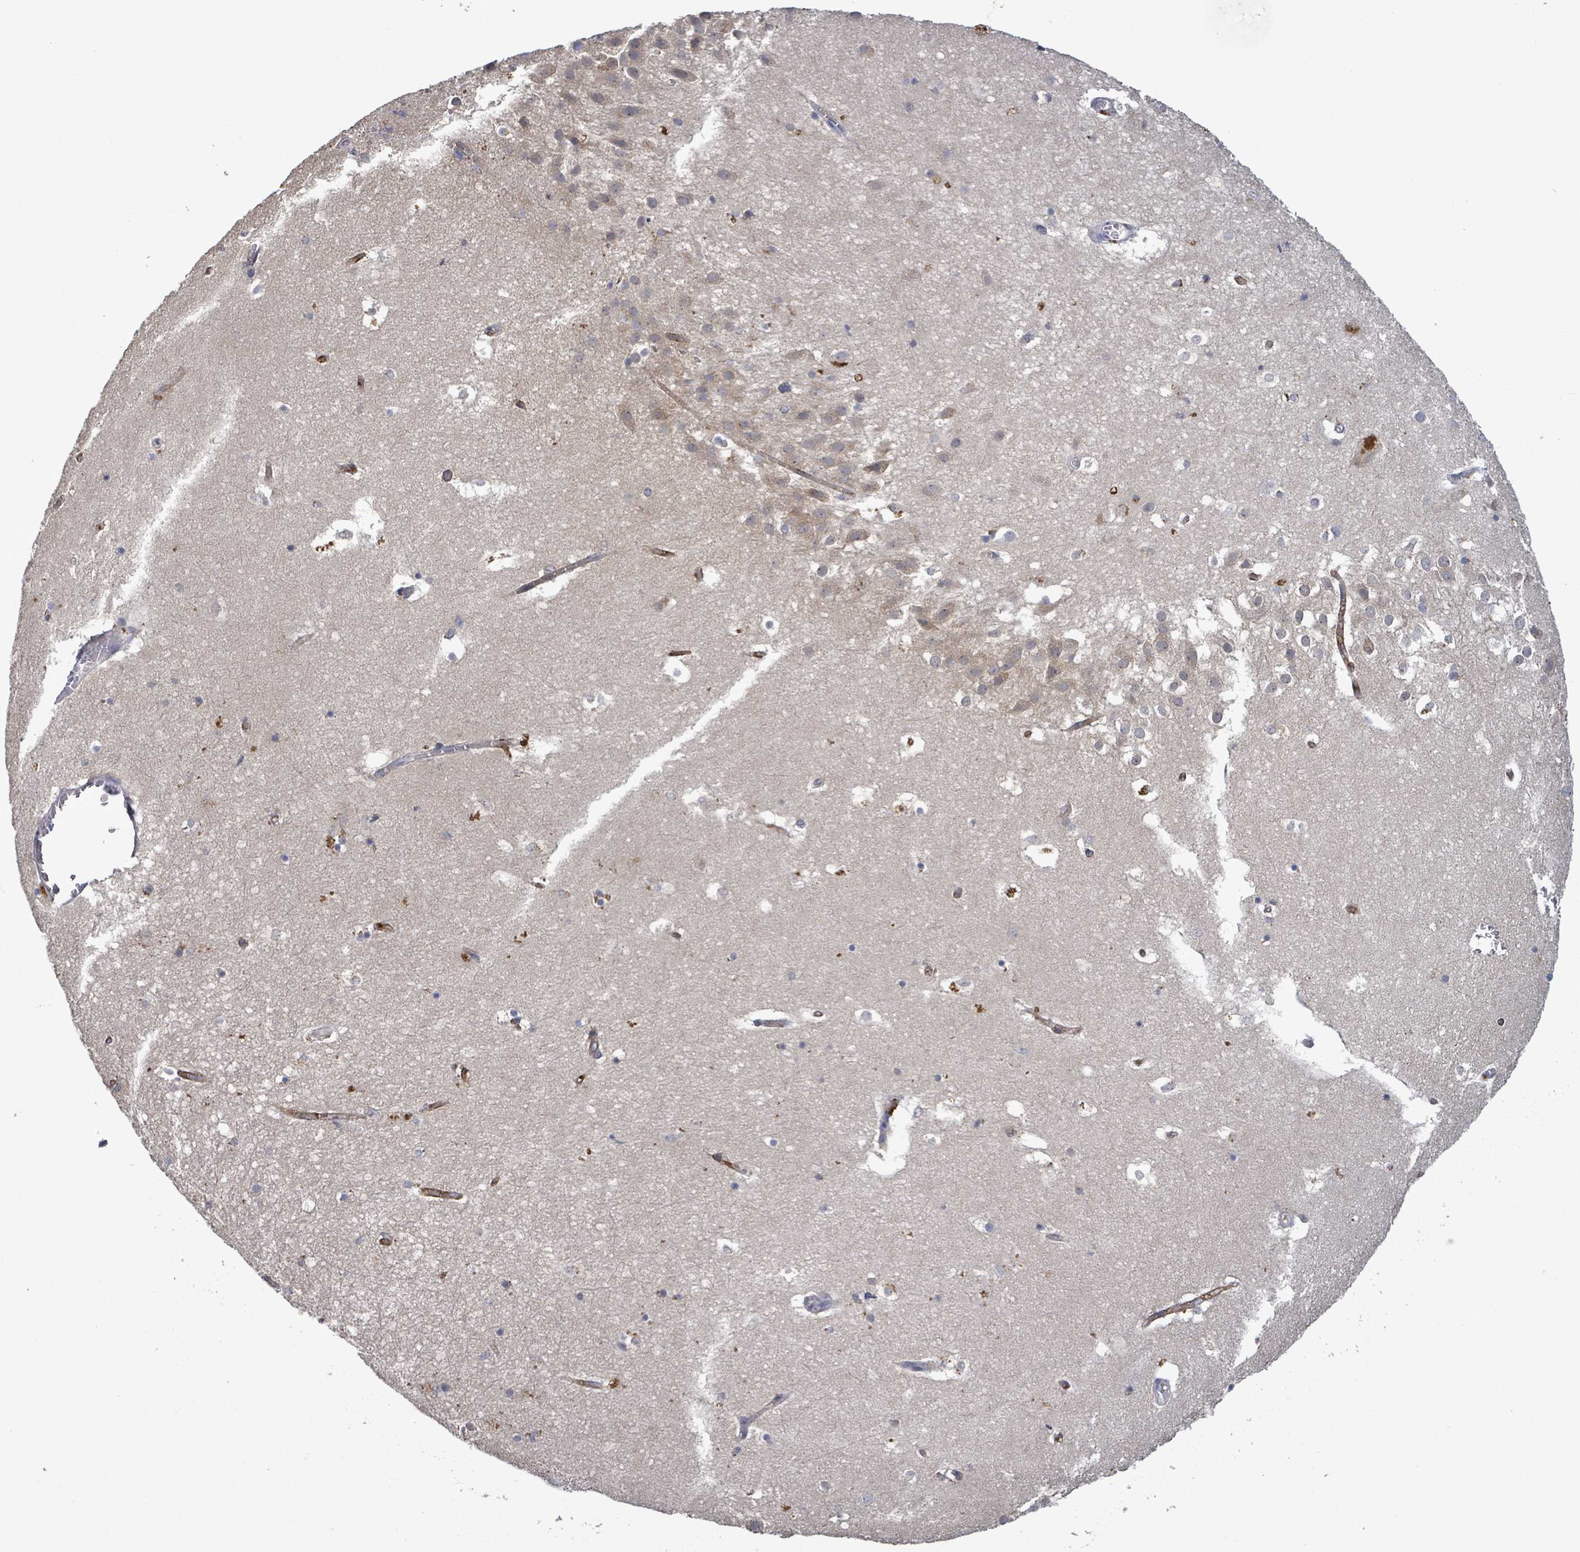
{"staining": {"intensity": "negative", "quantity": "none", "location": "none"}, "tissue": "hippocampus", "cell_type": "Glial cells", "image_type": "normal", "snomed": [{"axis": "morphology", "description": "Normal tissue, NOS"}, {"axis": "topography", "description": "Hippocampus"}], "caption": "DAB (3,3'-diaminobenzidine) immunohistochemical staining of normal human hippocampus reveals no significant staining in glial cells.", "gene": "SERPINE3", "patient": {"sex": "female", "age": 52}}